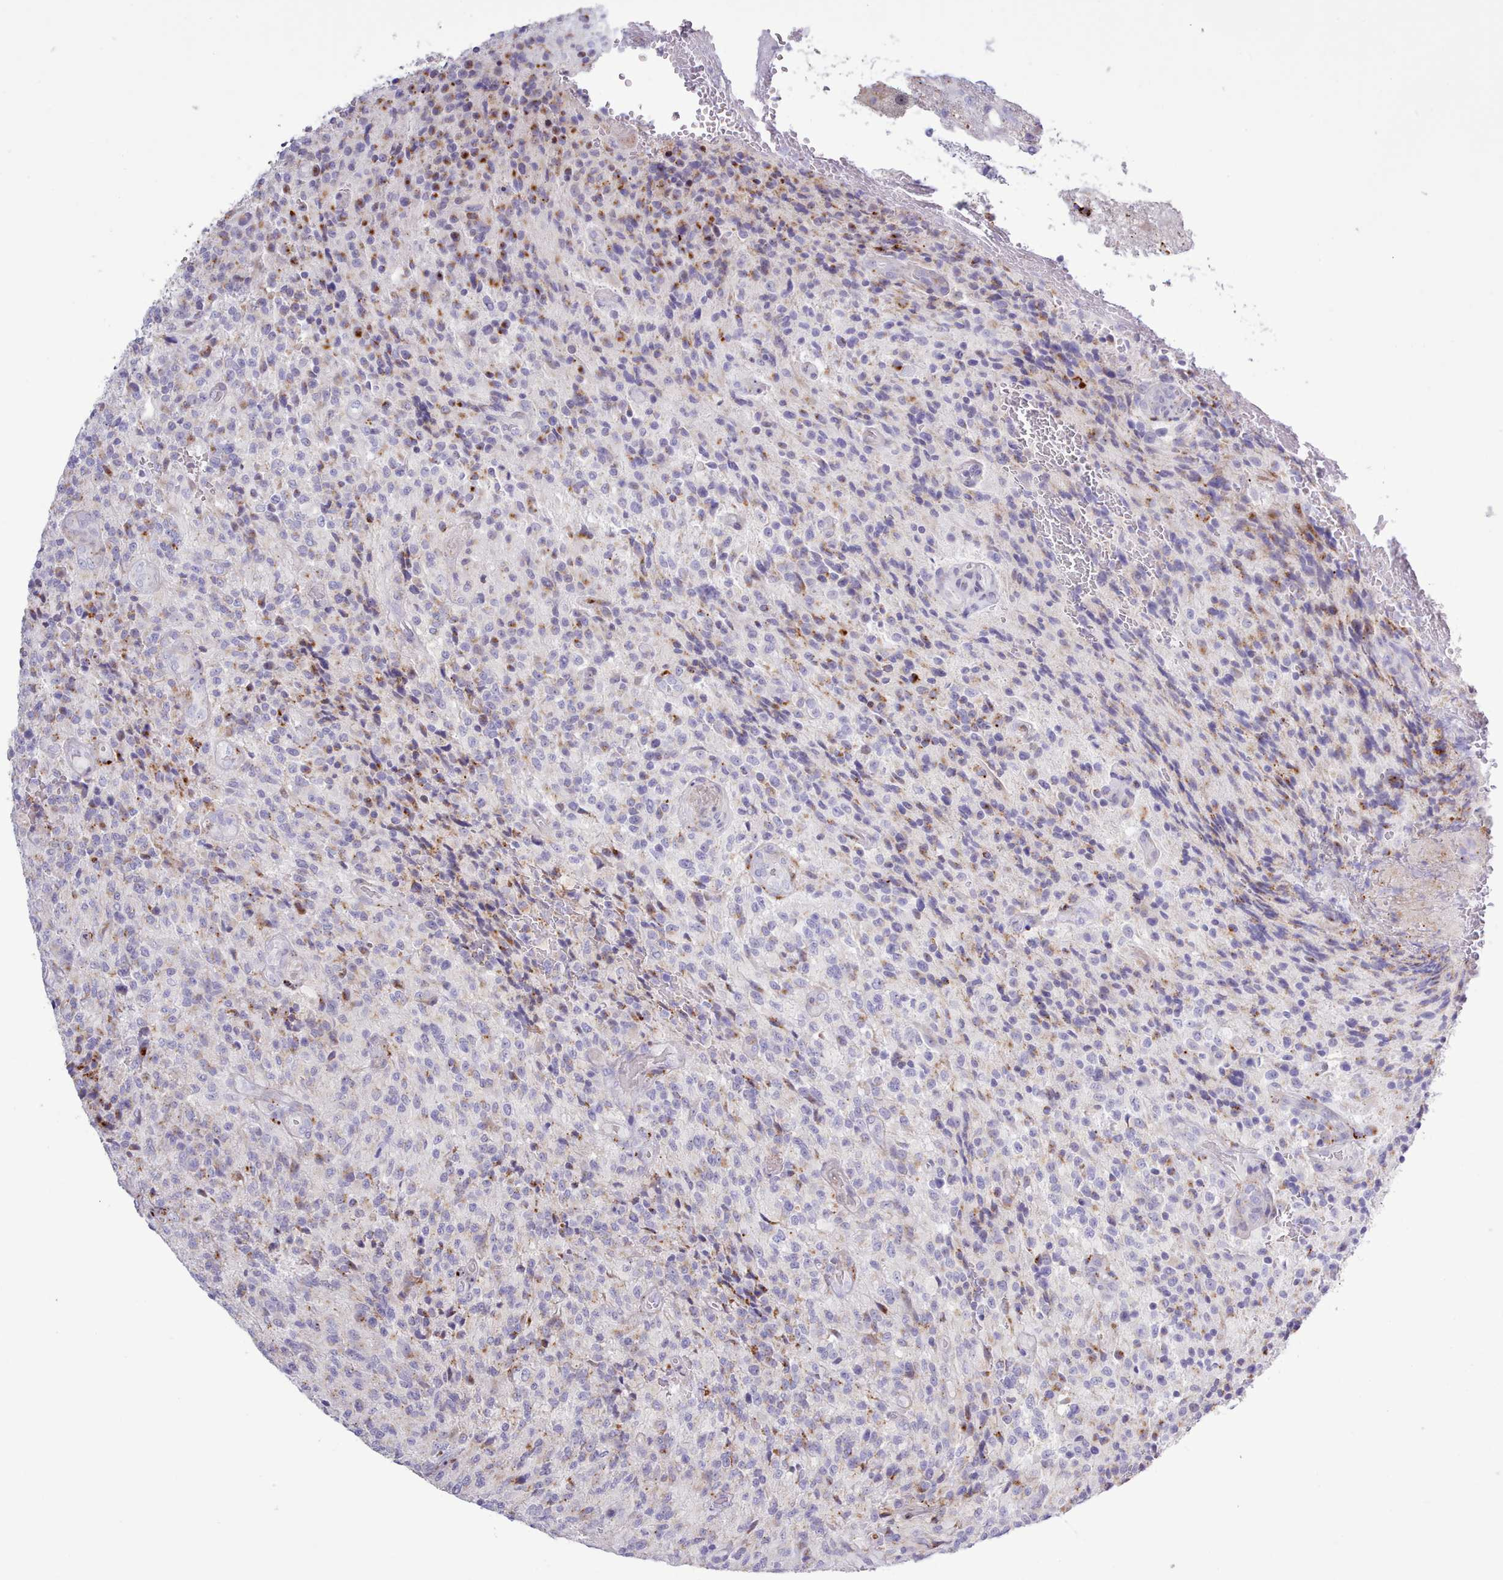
{"staining": {"intensity": "weak", "quantity": "<25%", "location": "cytoplasmic/membranous"}, "tissue": "glioma", "cell_type": "Tumor cells", "image_type": "cancer", "snomed": [{"axis": "morphology", "description": "Normal tissue, NOS"}, {"axis": "morphology", "description": "Glioma, malignant, High grade"}, {"axis": "topography", "description": "Cerebral cortex"}], "caption": "A micrograph of human glioma is negative for staining in tumor cells. (DAB (3,3'-diaminobenzidine) immunohistochemistry with hematoxylin counter stain).", "gene": "SRD5A1", "patient": {"sex": "male", "age": 56}}